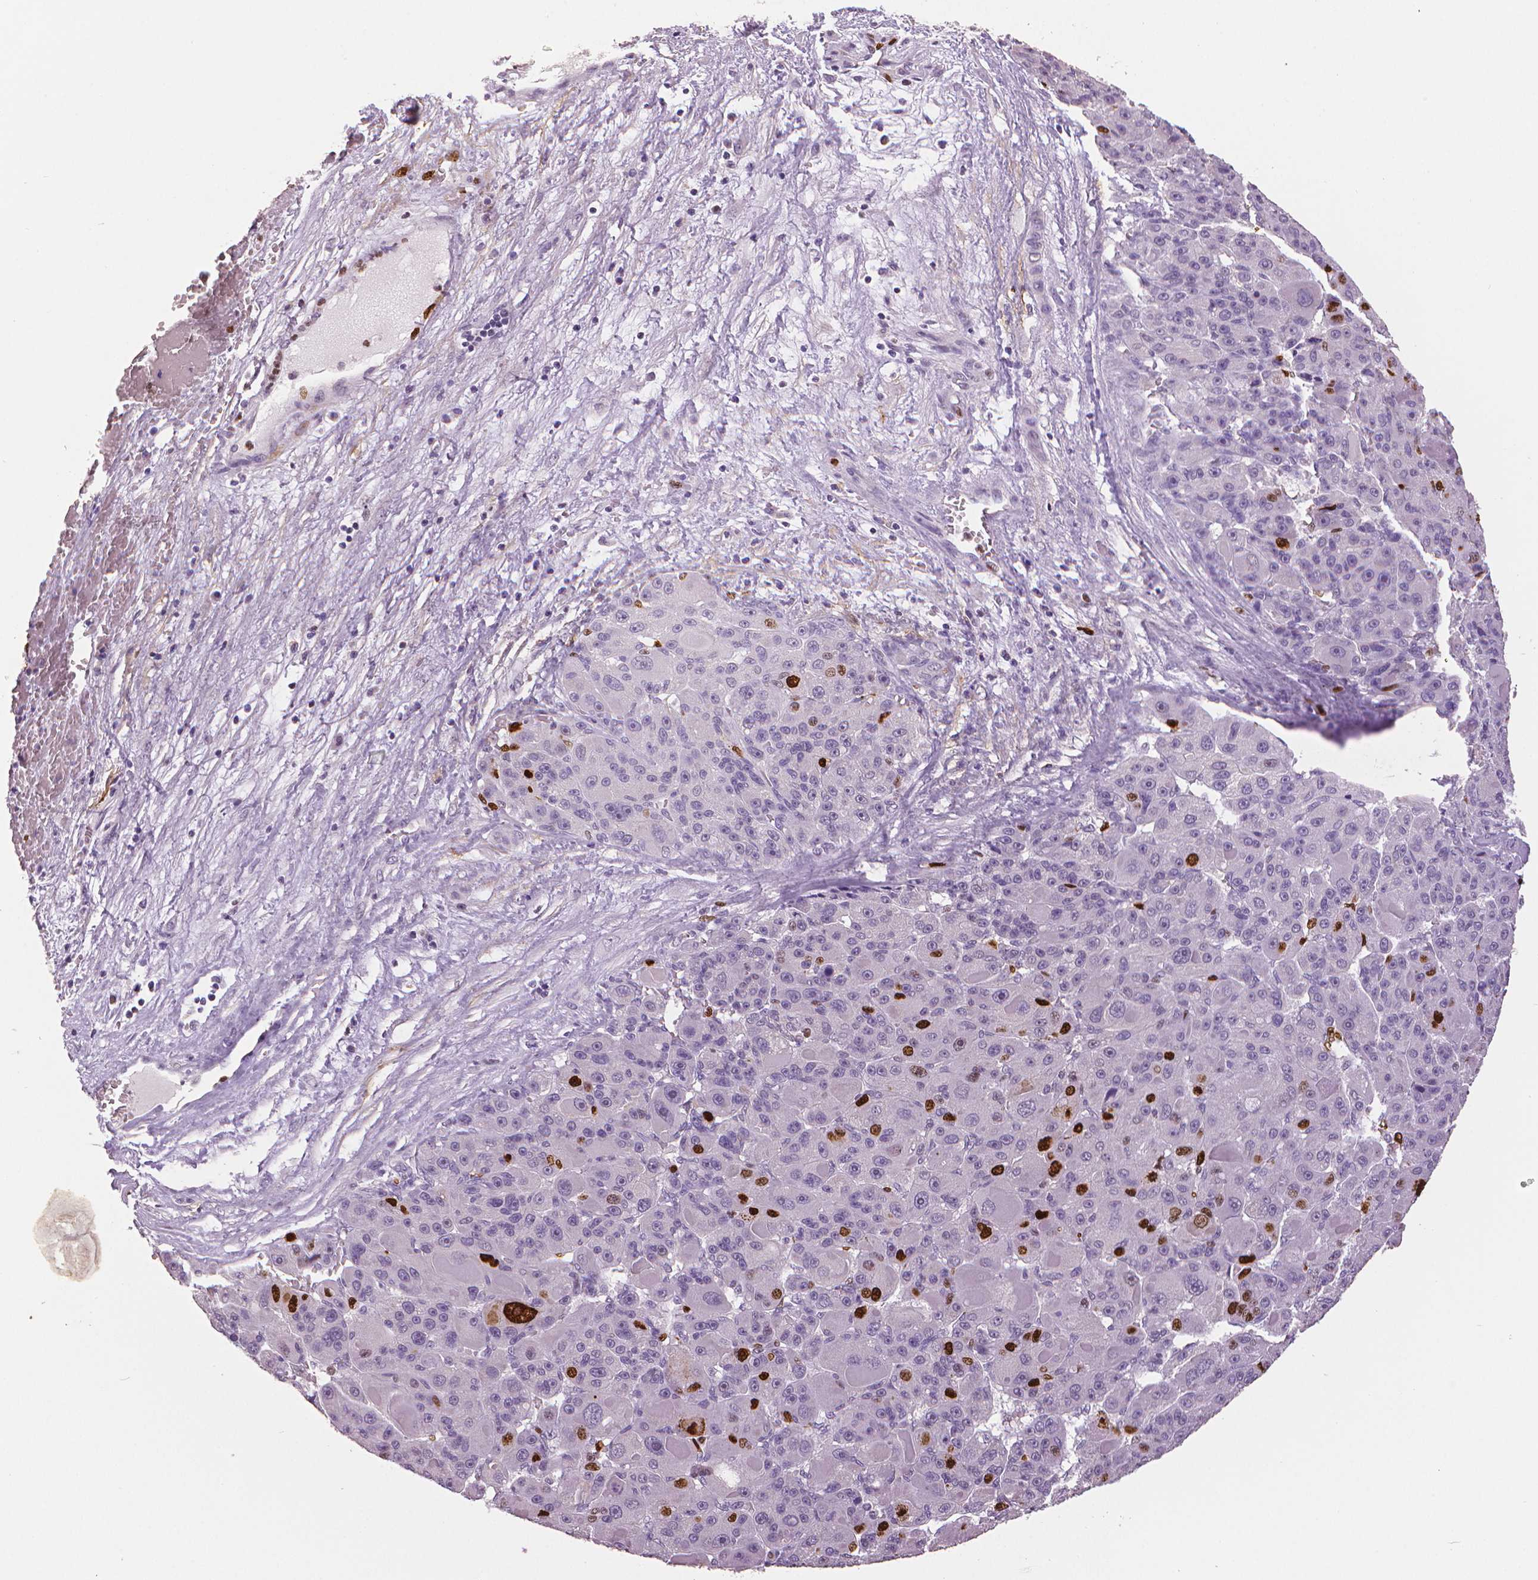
{"staining": {"intensity": "strong", "quantity": "<25%", "location": "nuclear"}, "tissue": "liver cancer", "cell_type": "Tumor cells", "image_type": "cancer", "snomed": [{"axis": "morphology", "description": "Carcinoma, Hepatocellular, NOS"}, {"axis": "topography", "description": "Liver"}], "caption": "Protein expression analysis of human hepatocellular carcinoma (liver) reveals strong nuclear expression in approximately <25% of tumor cells. (DAB IHC, brown staining for protein, blue staining for nuclei).", "gene": "MKI67", "patient": {"sex": "male", "age": 76}}